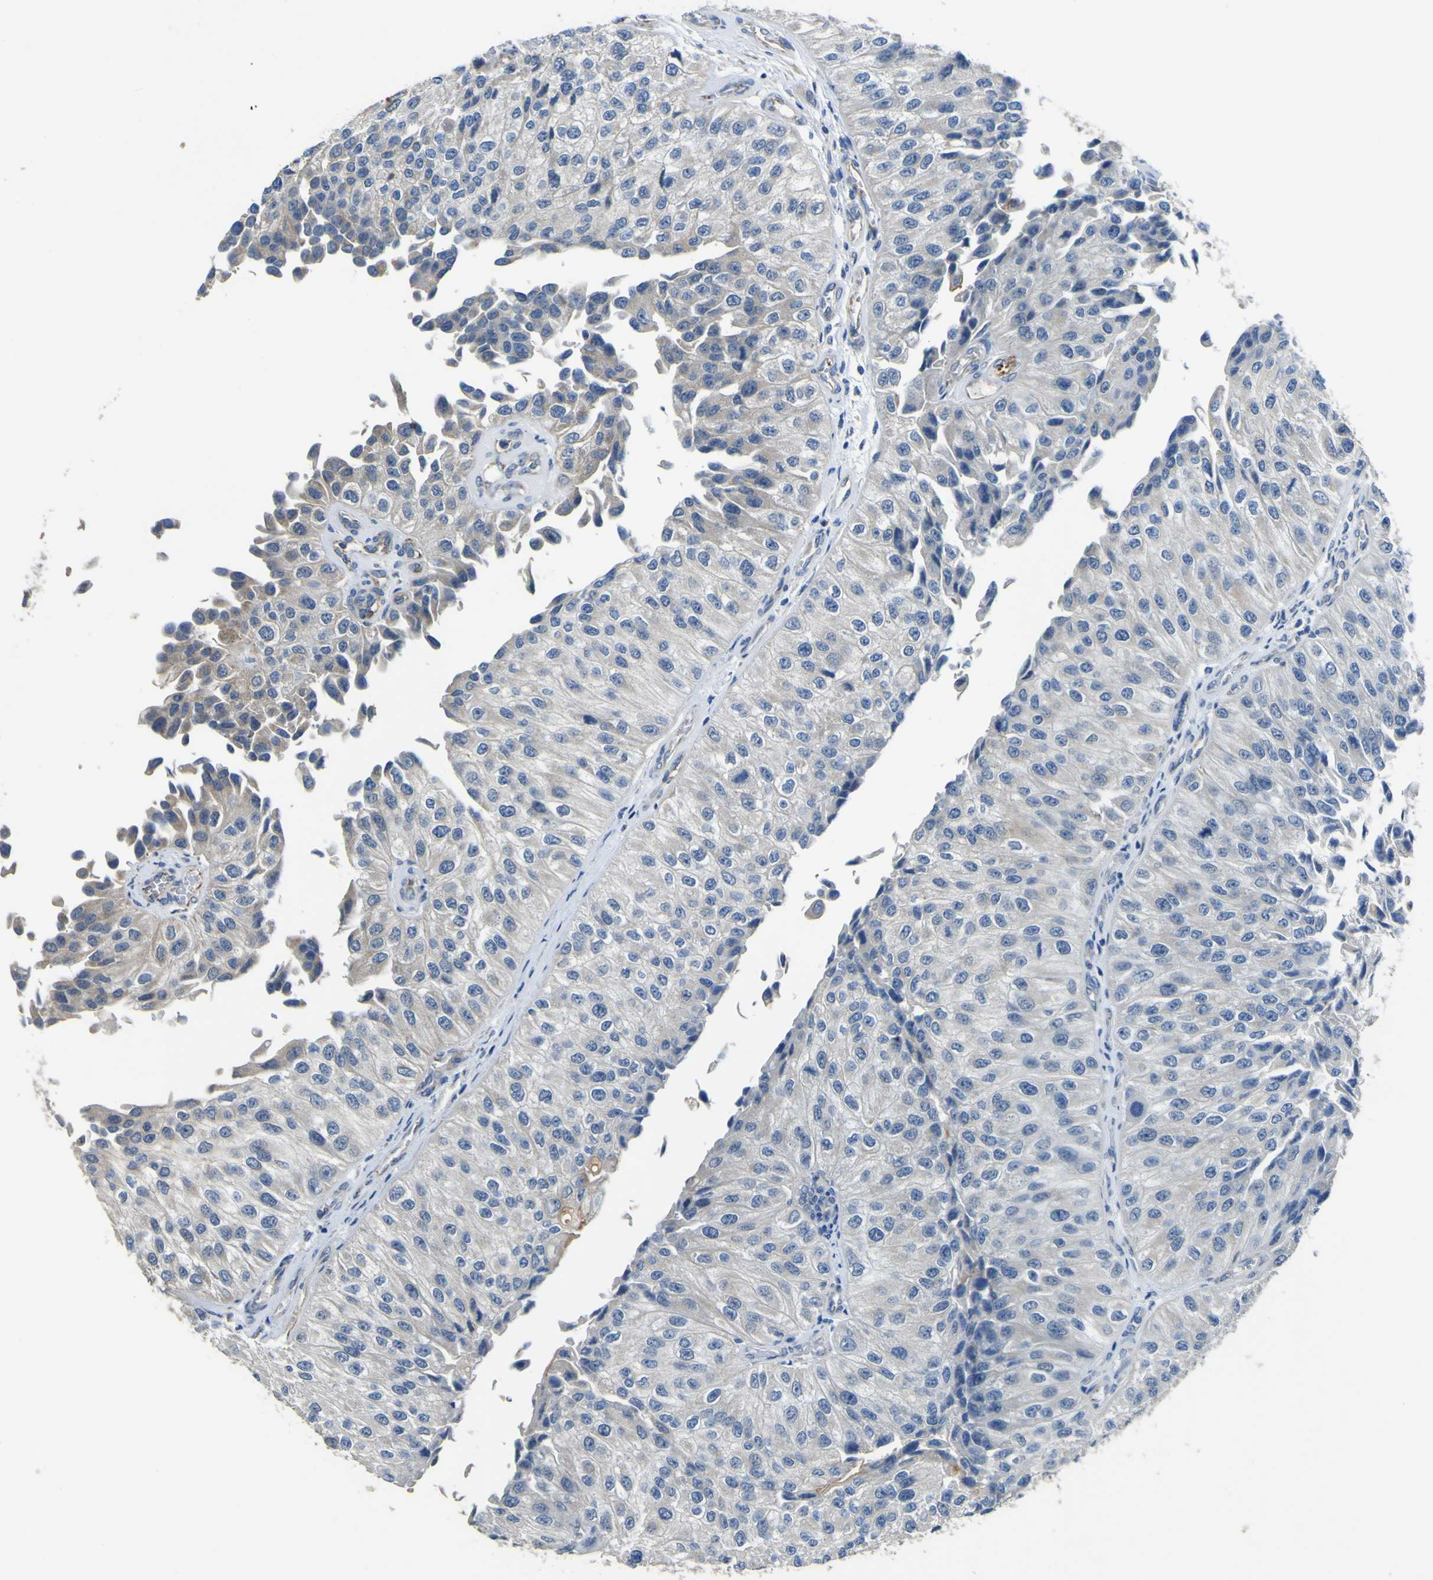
{"staining": {"intensity": "negative", "quantity": "none", "location": "none"}, "tissue": "urothelial cancer", "cell_type": "Tumor cells", "image_type": "cancer", "snomed": [{"axis": "morphology", "description": "Urothelial carcinoma, High grade"}, {"axis": "topography", "description": "Kidney"}, {"axis": "topography", "description": "Urinary bladder"}], "caption": "This is an IHC image of urothelial cancer. There is no staining in tumor cells.", "gene": "ALDH18A1", "patient": {"sex": "male", "age": 77}}